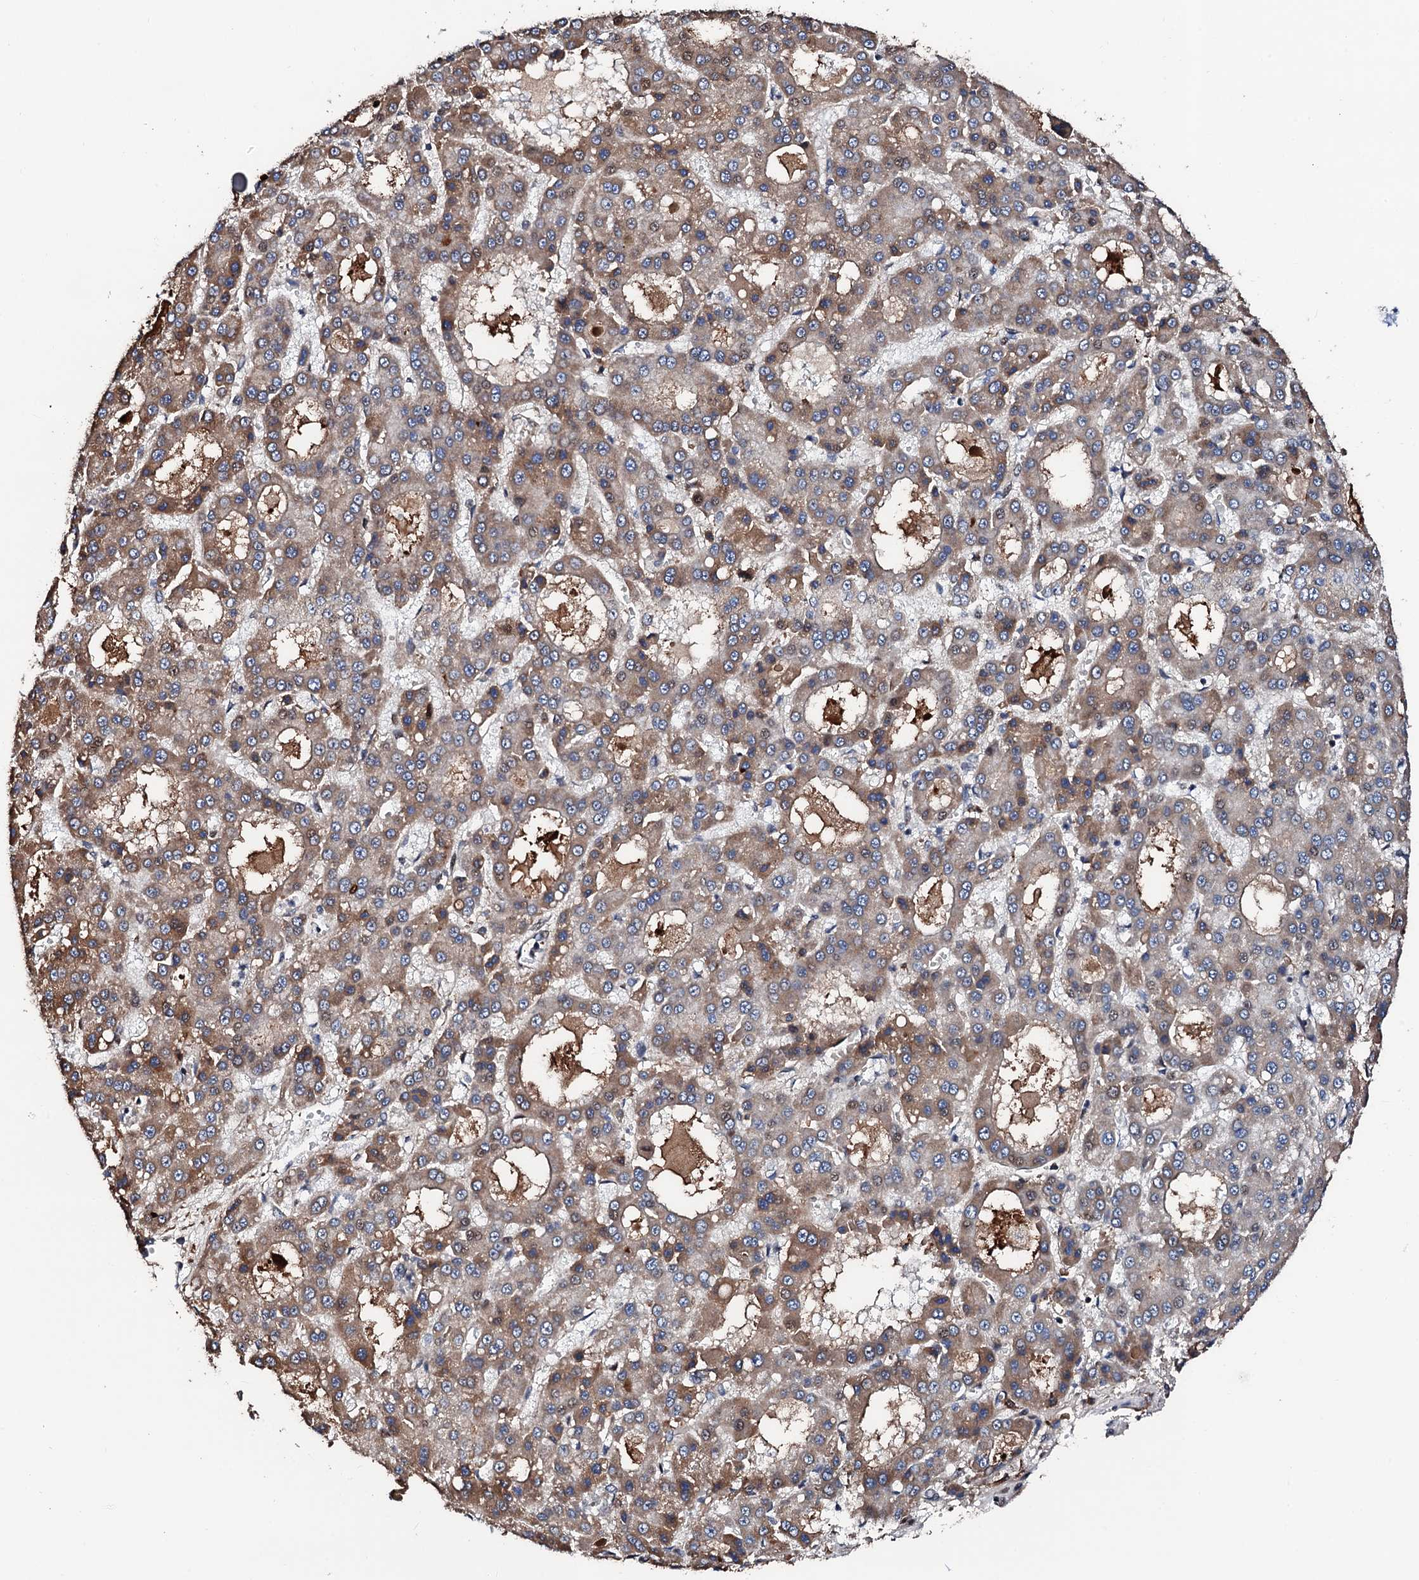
{"staining": {"intensity": "moderate", "quantity": "25%-75%", "location": "cytoplasmic/membranous"}, "tissue": "liver cancer", "cell_type": "Tumor cells", "image_type": "cancer", "snomed": [{"axis": "morphology", "description": "Carcinoma, Hepatocellular, NOS"}, {"axis": "topography", "description": "Liver"}], "caption": "This histopathology image exhibits immunohistochemistry staining of liver cancer, with medium moderate cytoplasmic/membranous positivity in about 25%-75% of tumor cells.", "gene": "KIF18A", "patient": {"sex": "male", "age": 70}}